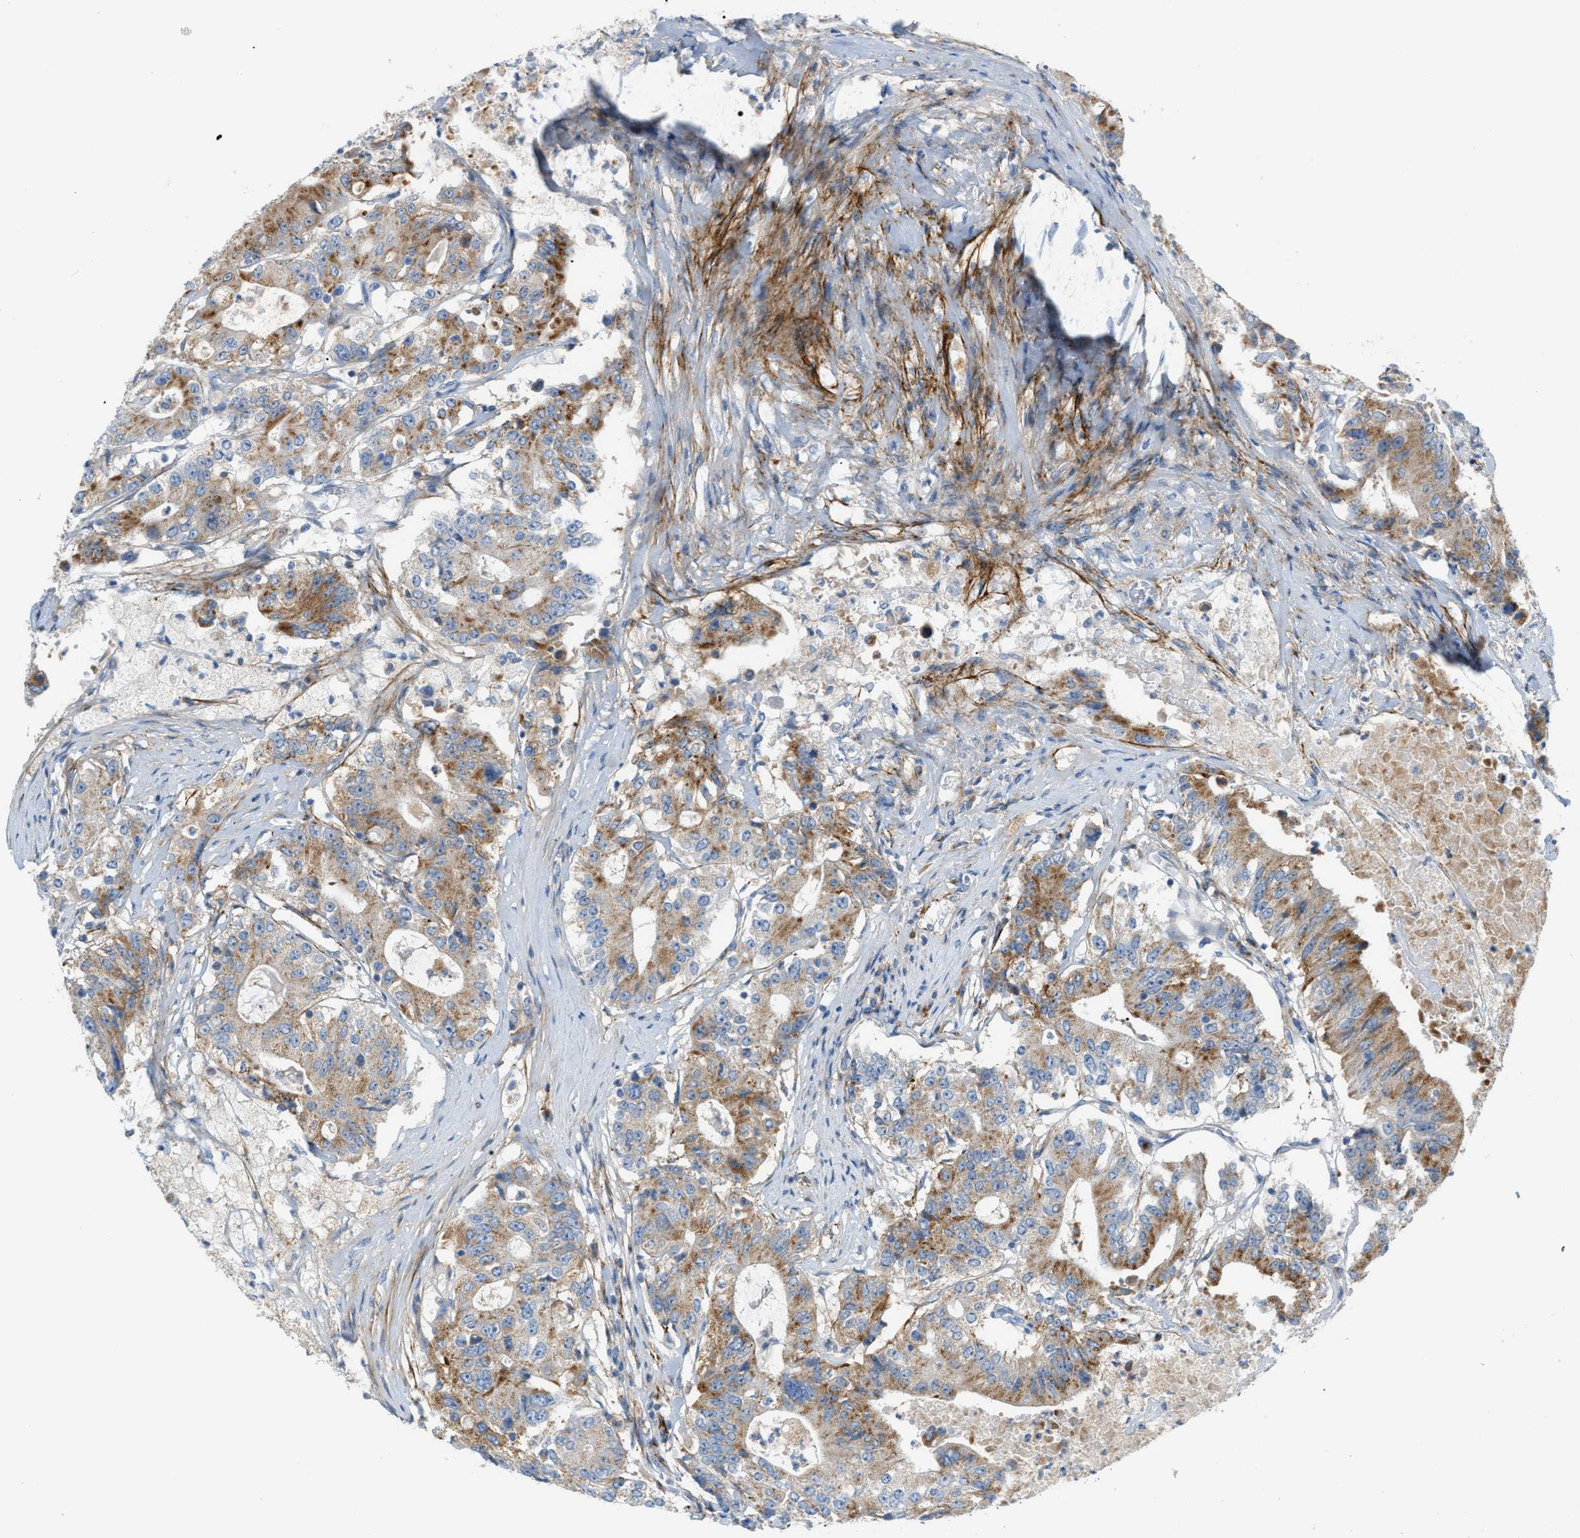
{"staining": {"intensity": "moderate", "quantity": ">75%", "location": "cytoplasmic/membranous"}, "tissue": "colorectal cancer", "cell_type": "Tumor cells", "image_type": "cancer", "snomed": [{"axis": "morphology", "description": "Adenocarcinoma, NOS"}, {"axis": "topography", "description": "Colon"}], "caption": "This micrograph exhibits immunohistochemistry (IHC) staining of colorectal cancer, with medium moderate cytoplasmic/membranous expression in about >75% of tumor cells.", "gene": "LMBRD1", "patient": {"sex": "female", "age": 77}}